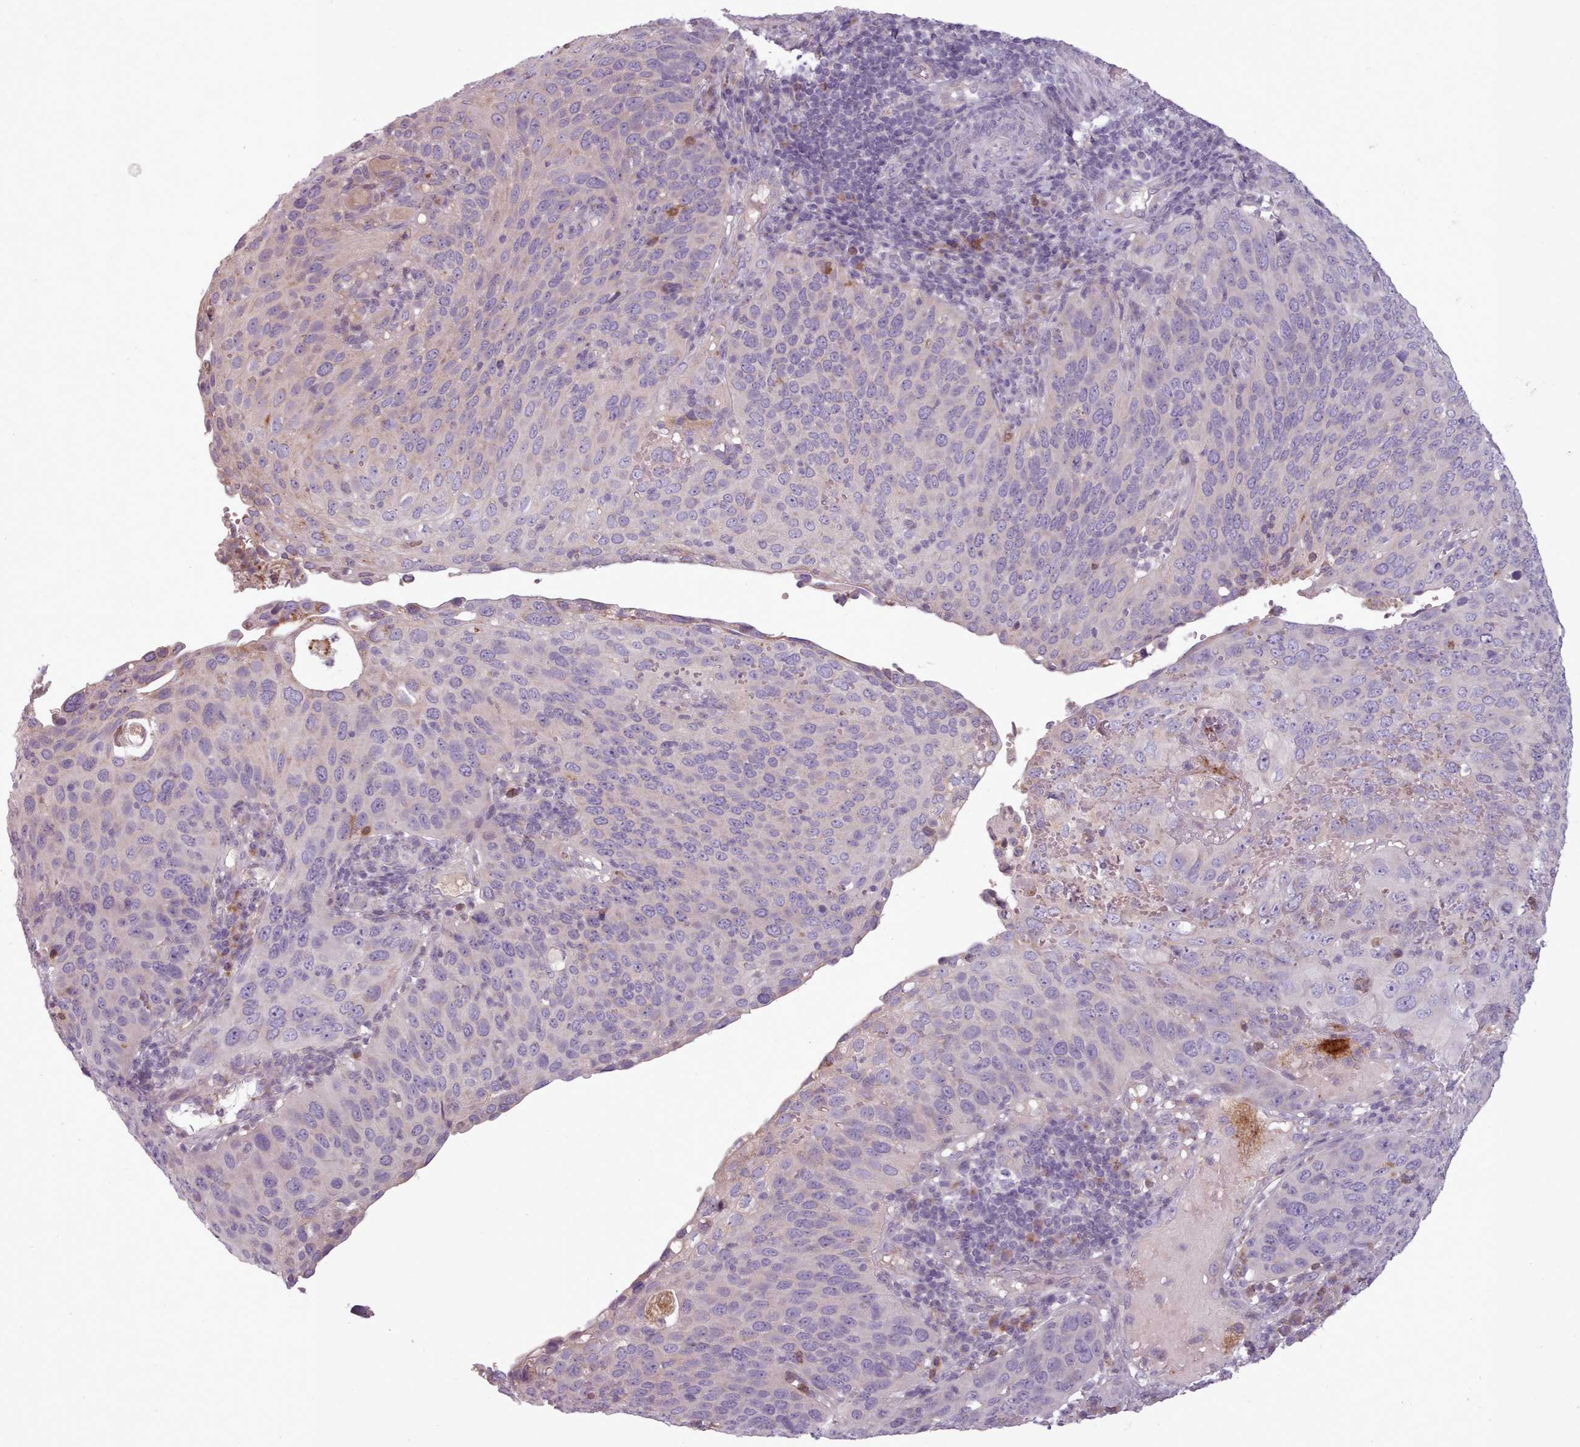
{"staining": {"intensity": "negative", "quantity": "none", "location": "none"}, "tissue": "cervical cancer", "cell_type": "Tumor cells", "image_type": "cancer", "snomed": [{"axis": "morphology", "description": "Squamous cell carcinoma, NOS"}, {"axis": "topography", "description": "Cervix"}], "caption": "Tumor cells show no significant protein positivity in cervical cancer.", "gene": "LAPTM5", "patient": {"sex": "female", "age": 36}}